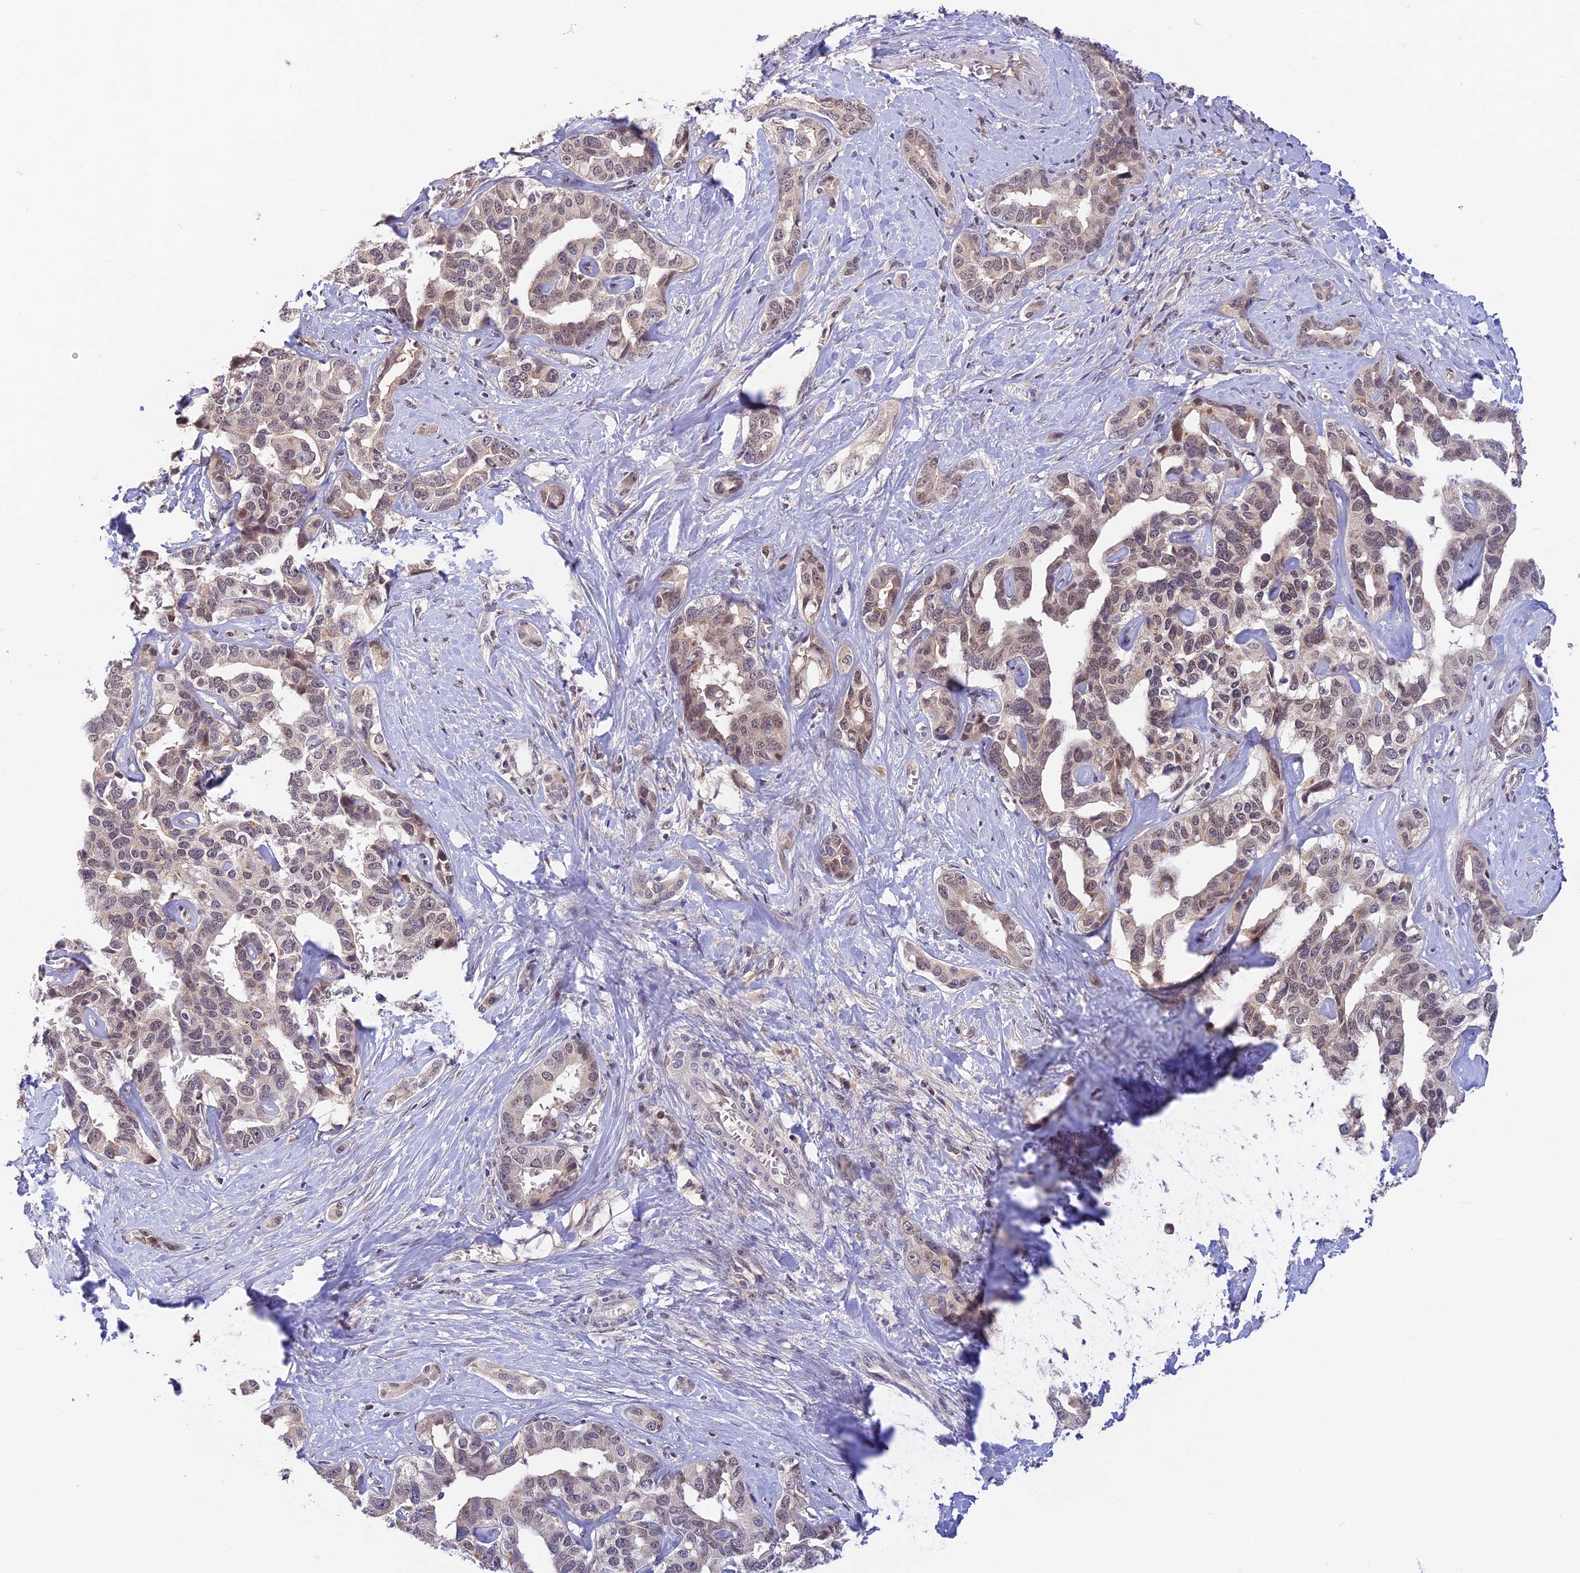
{"staining": {"intensity": "weak", "quantity": "<25%", "location": "nuclear"}, "tissue": "liver cancer", "cell_type": "Tumor cells", "image_type": "cancer", "snomed": [{"axis": "morphology", "description": "Cholangiocarcinoma"}, {"axis": "topography", "description": "Liver"}], "caption": "Liver cholangiocarcinoma was stained to show a protein in brown. There is no significant staining in tumor cells.", "gene": "ZNF436", "patient": {"sex": "male", "age": 59}}